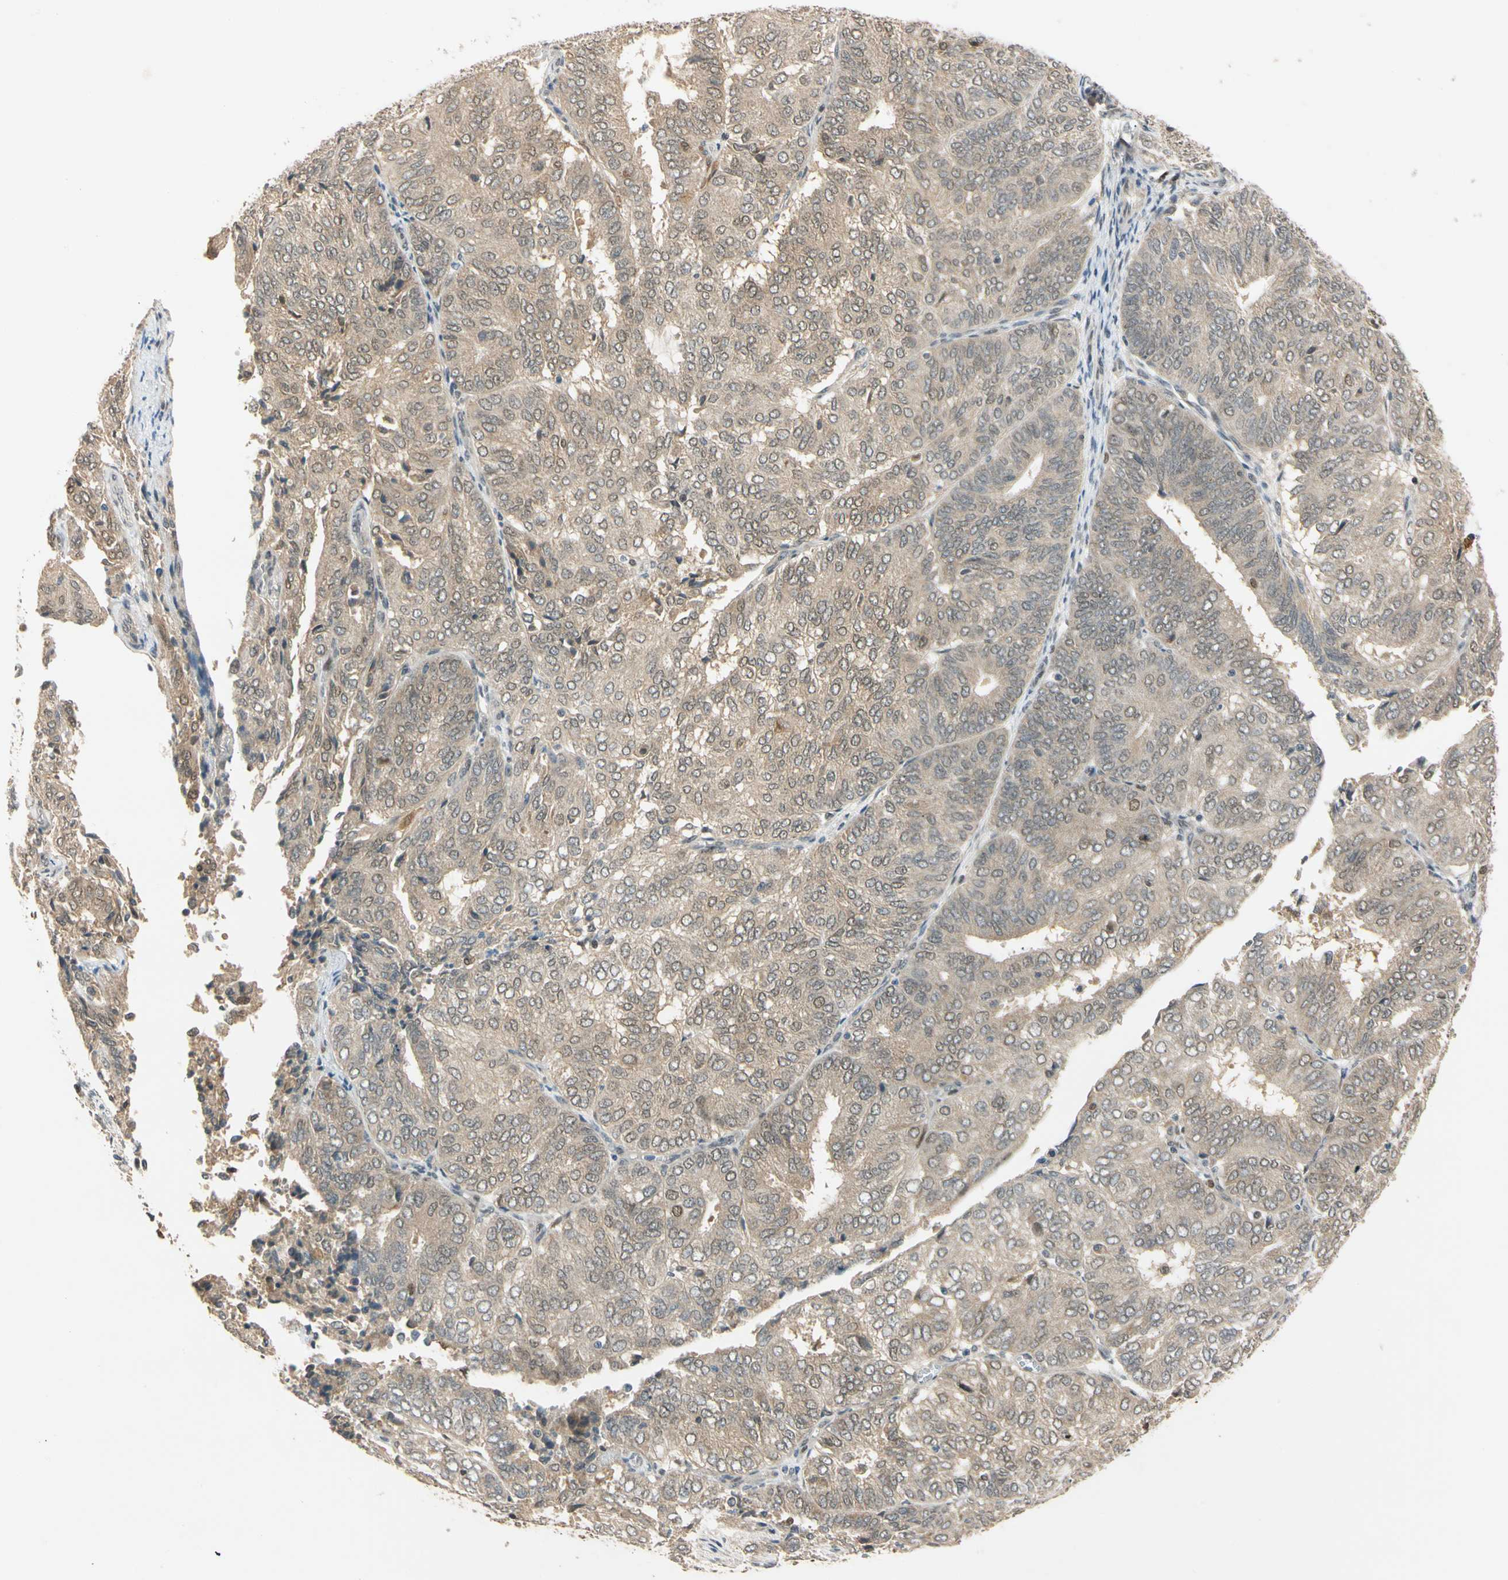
{"staining": {"intensity": "moderate", "quantity": ">75%", "location": "cytoplasmic/membranous,nuclear"}, "tissue": "endometrial cancer", "cell_type": "Tumor cells", "image_type": "cancer", "snomed": [{"axis": "morphology", "description": "Adenocarcinoma, NOS"}, {"axis": "topography", "description": "Uterus"}], "caption": "Adenocarcinoma (endometrial) stained with DAB immunohistochemistry demonstrates medium levels of moderate cytoplasmic/membranous and nuclear positivity in about >75% of tumor cells.", "gene": "RIOX2", "patient": {"sex": "female", "age": 60}}